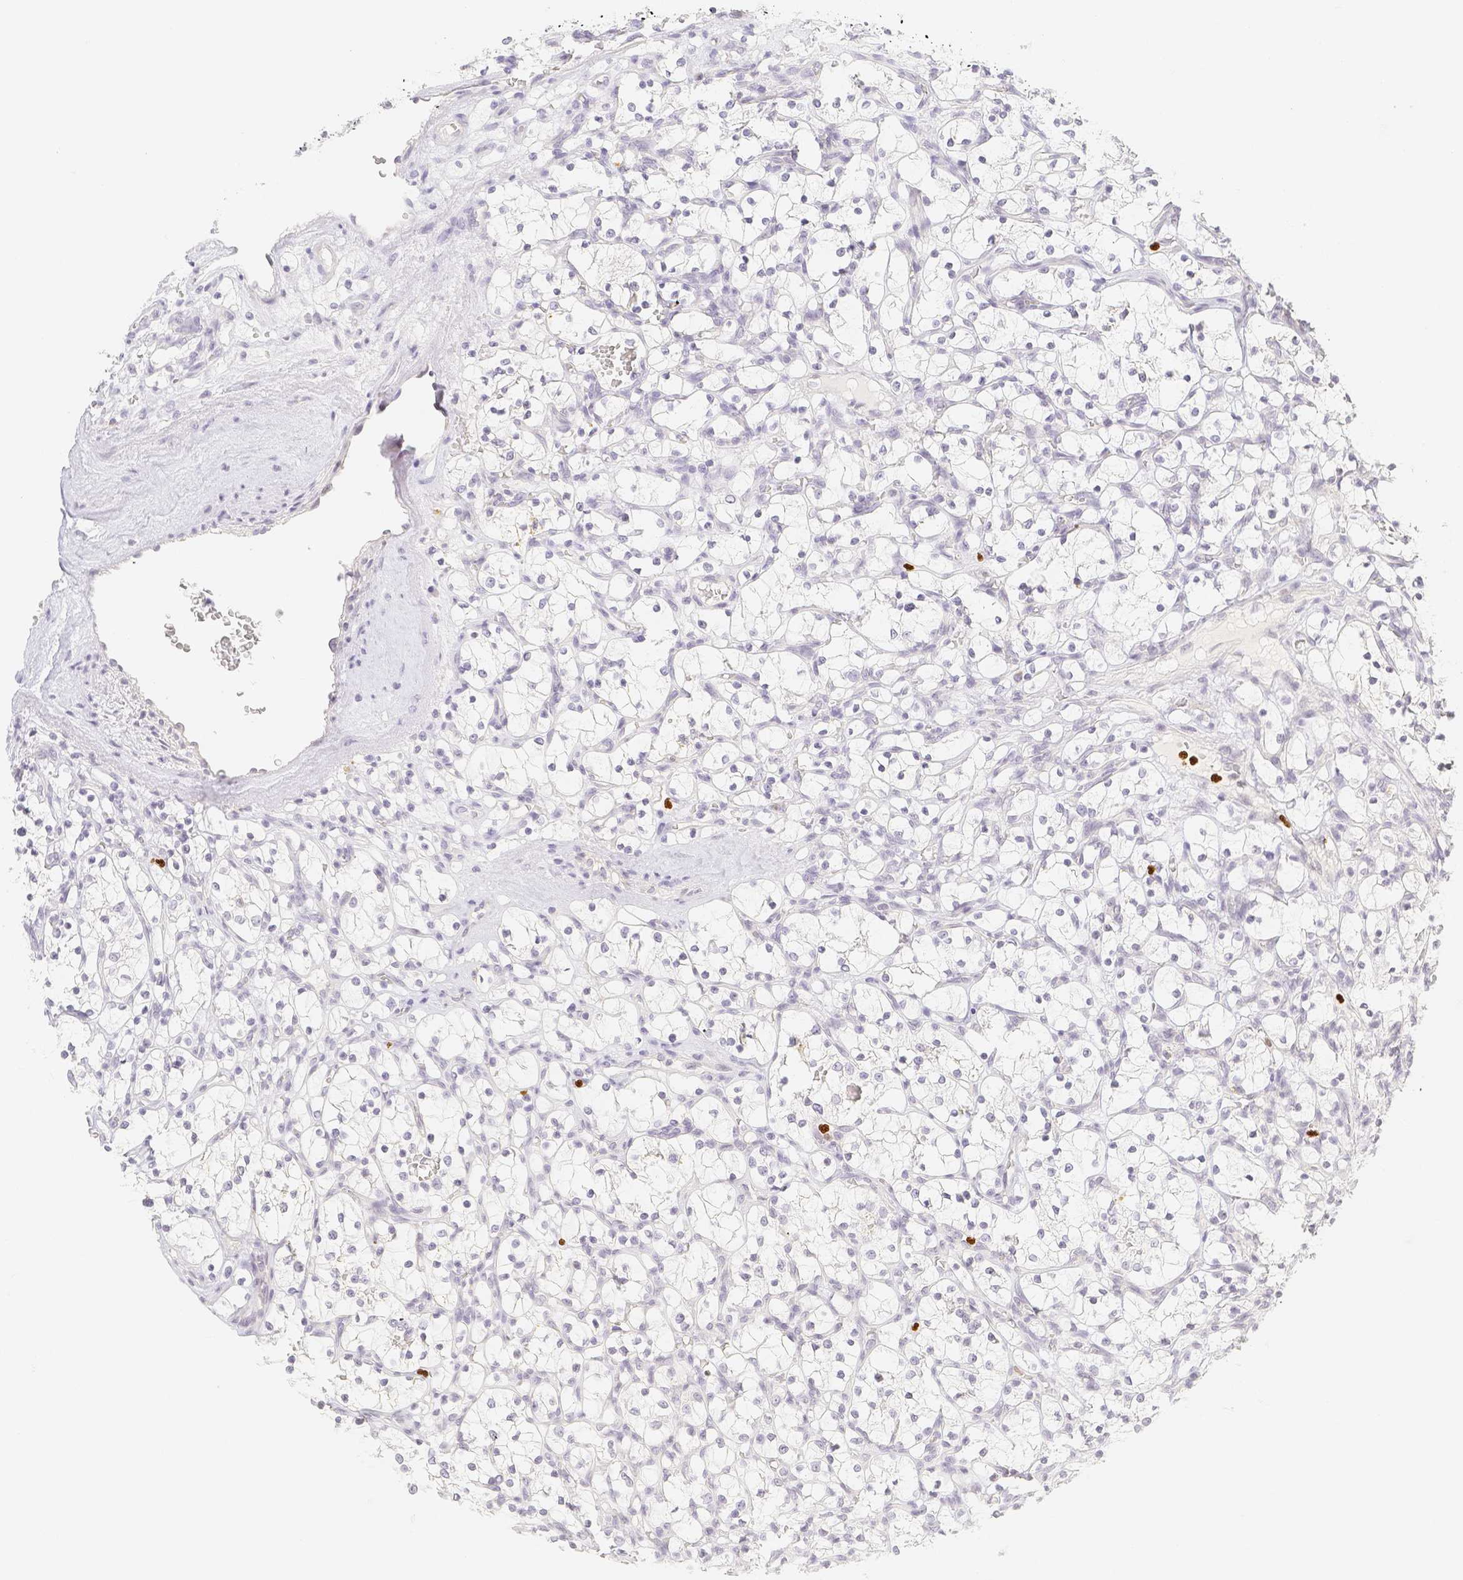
{"staining": {"intensity": "negative", "quantity": "none", "location": "none"}, "tissue": "renal cancer", "cell_type": "Tumor cells", "image_type": "cancer", "snomed": [{"axis": "morphology", "description": "Adenocarcinoma, NOS"}, {"axis": "topography", "description": "Kidney"}], "caption": "Immunohistochemical staining of adenocarcinoma (renal) exhibits no significant expression in tumor cells.", "gene": "PADI4", "patient": {"sex": "female", "age": 69}}